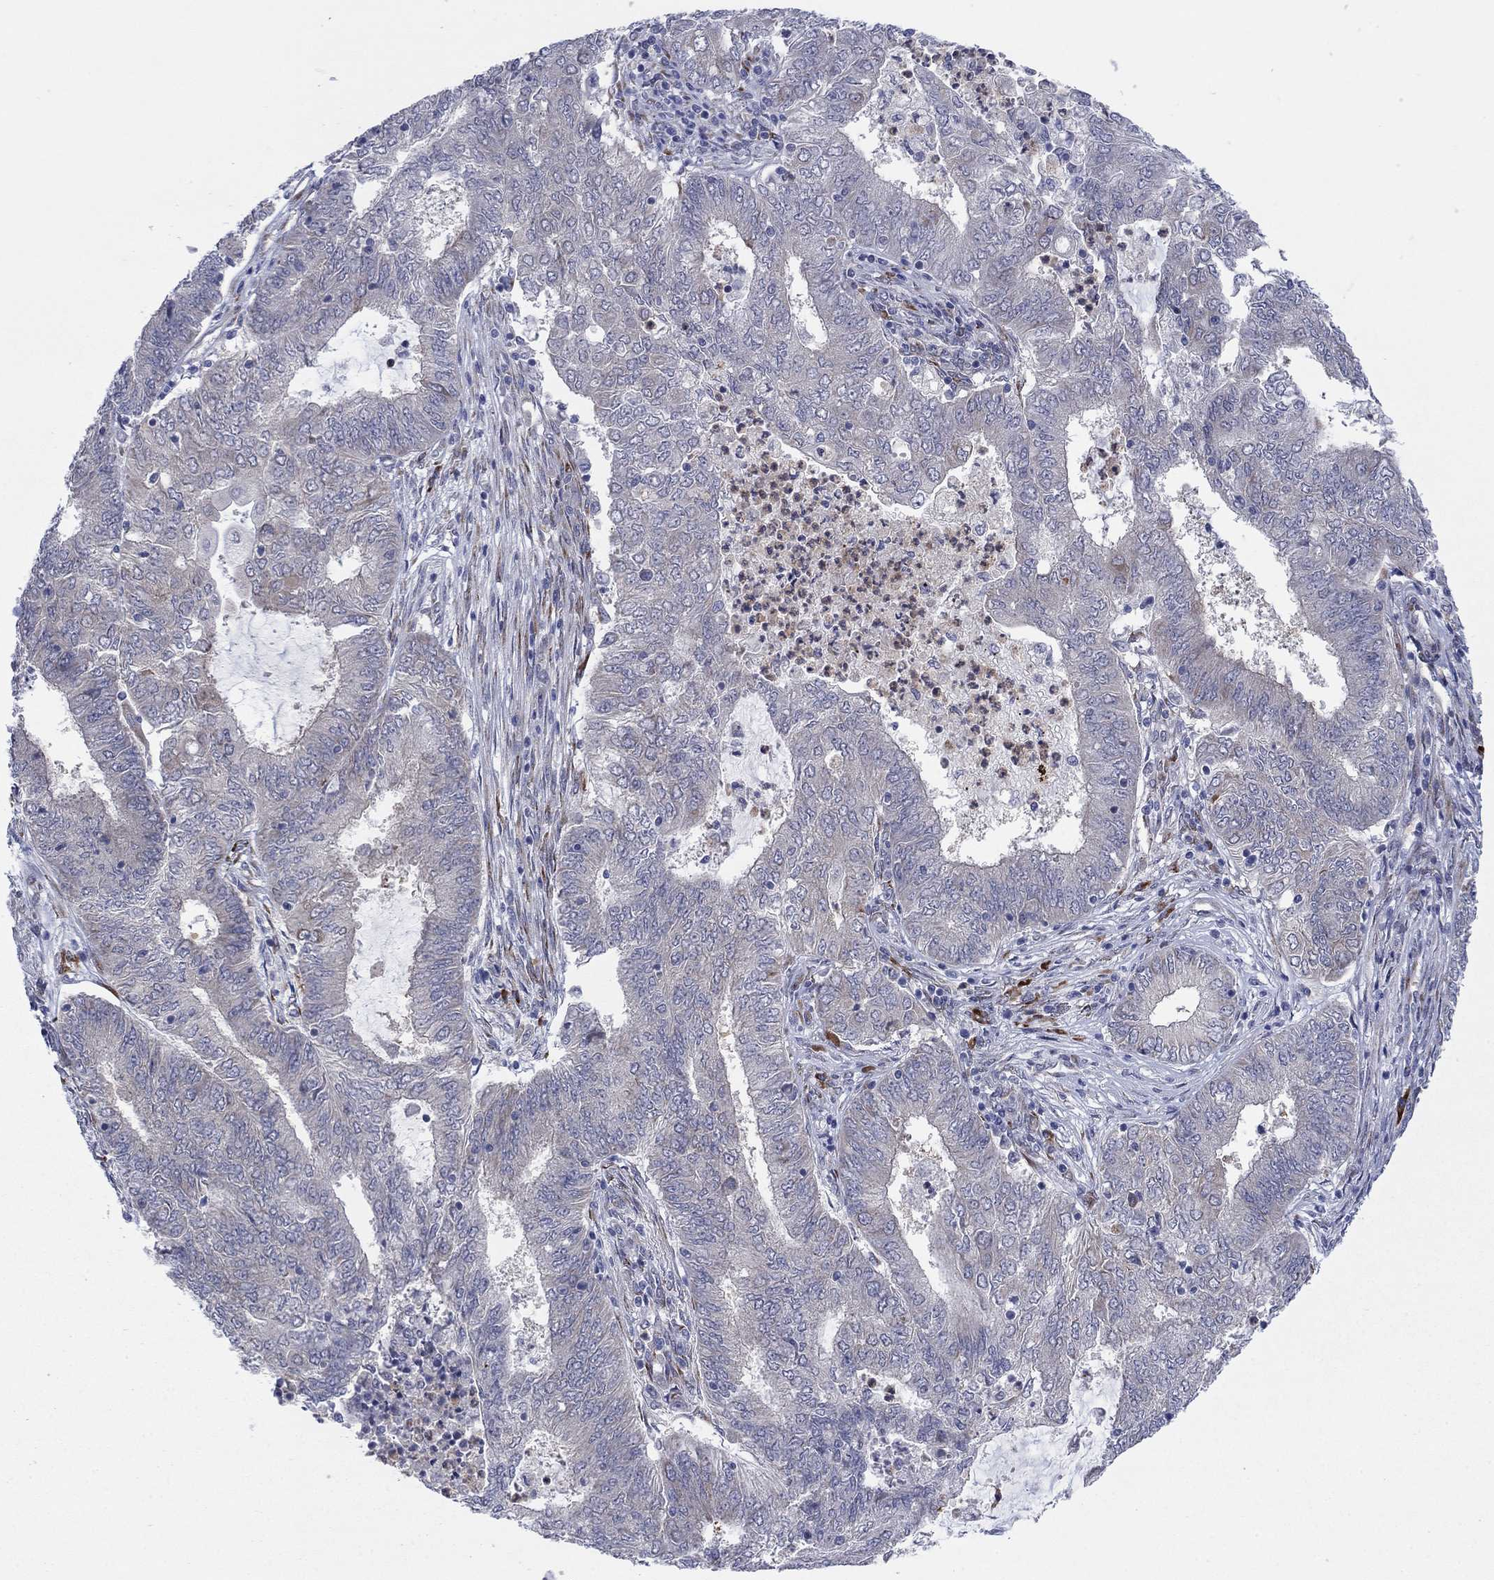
{"staining": {"intensity": "negative", "quantity": "none", "location": "none"}, "tissue": "endometrial cancer", "cell_type": "Tumor cells", "image_type": "cancer", "snomed": [{"axis": "morphology", "description": "Adenocarcinoma, NOS"}, {"axis": "topography", "description": "Endometrium"}], "caption": "Tumor cells show no significant expression in endometrial cancer (adenocarcinoma). (Stains: DAB (3,3'-diaminobenzidine) immunohistochemistry with hematoxylin counter stain, Microscopy: brightfield microscopy at high magnification).", "gene": "TTC21B", "patient": {"sex": "female", "age": 62}}